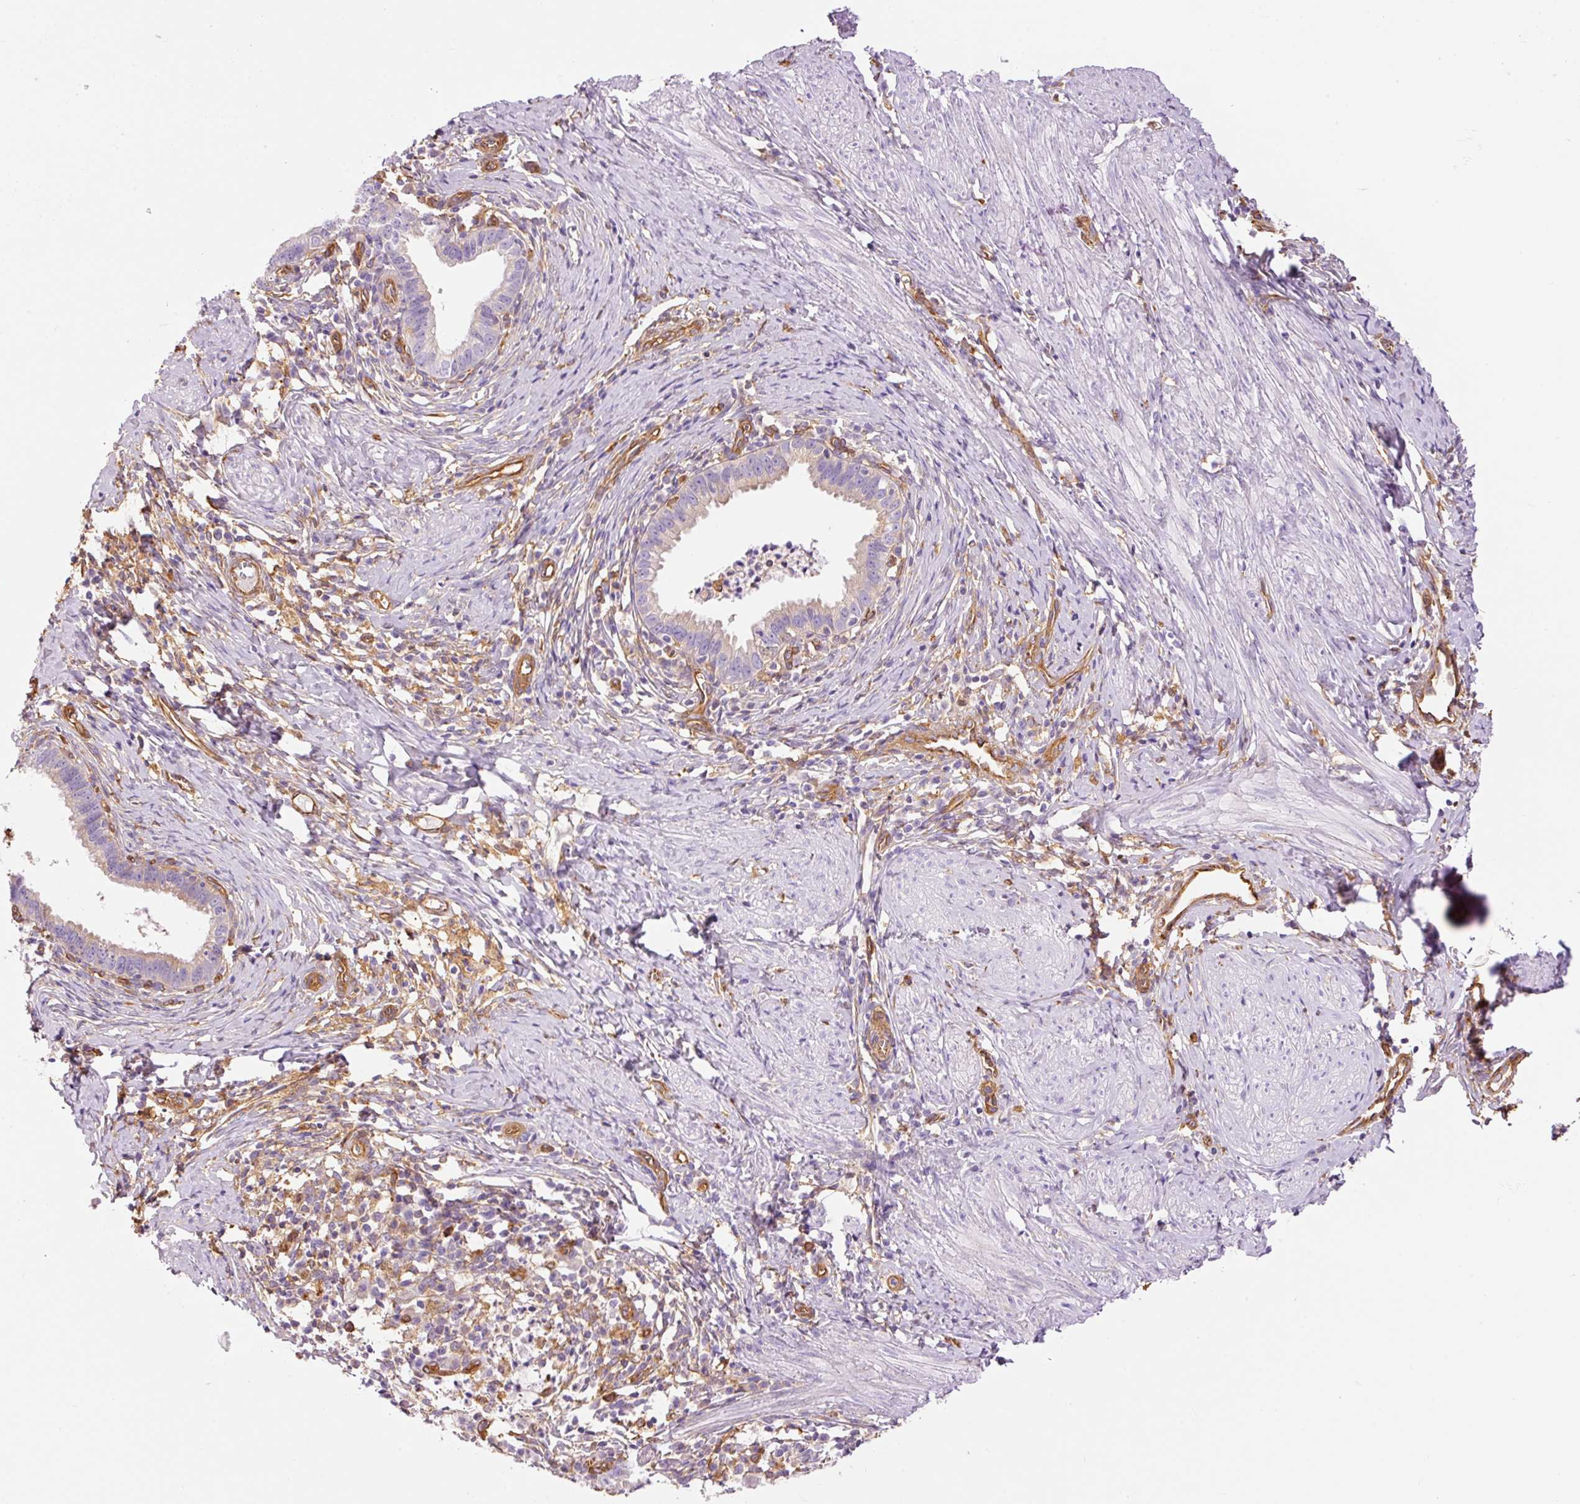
{"staining": {"intensity": "negative", "quantity": "none", "location": "none"}, "tissue": "cervical cancer", "cell_type": "Tumor cells", "image_type": "cancer", "snomed": [{"axis": "morphology", "description": "Adenocarcinoma, NOS"}, {"axis": "topography", "description": "Cervix"}], "caption": "There is no significant positivity in tumor cells of cervical adenocarcinoma. (DAB (3,3'-diaminobenzidine) immunohistochemistry, high magnification).", "gene": "IL10RB", "patient": {"sex": "female", "age": 36}}